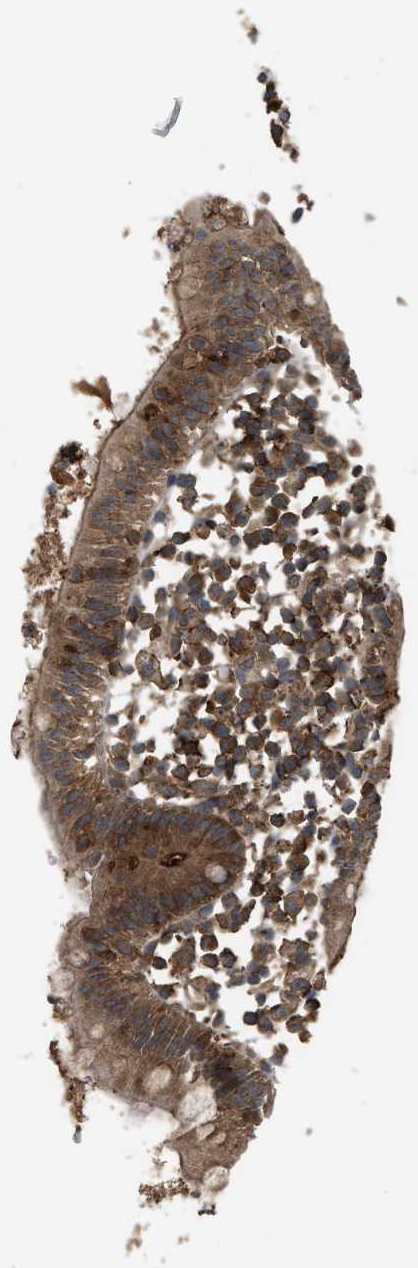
{"staining": {"intensity": "moderate", "quantity": ">75%", "location": "cytoplasmic/membranous"}, "tissue": "appendix", "cell_type": "Glandular cells", "image_type": "normal", "snomed": [{"axis": "morphology", "description": "Normal tissue, NOS"}, {"axis": "topography", "description": "Appendix"}], "caption": "Moderate cytoplasmic/membranous staining is appreciated in about >75% of glandular cells in benign appendix. (Brightfield microscopy of DAB IHC at high magnification).", "gene": "HIP1R", "patient": {"sex": "female", "age": 20}}